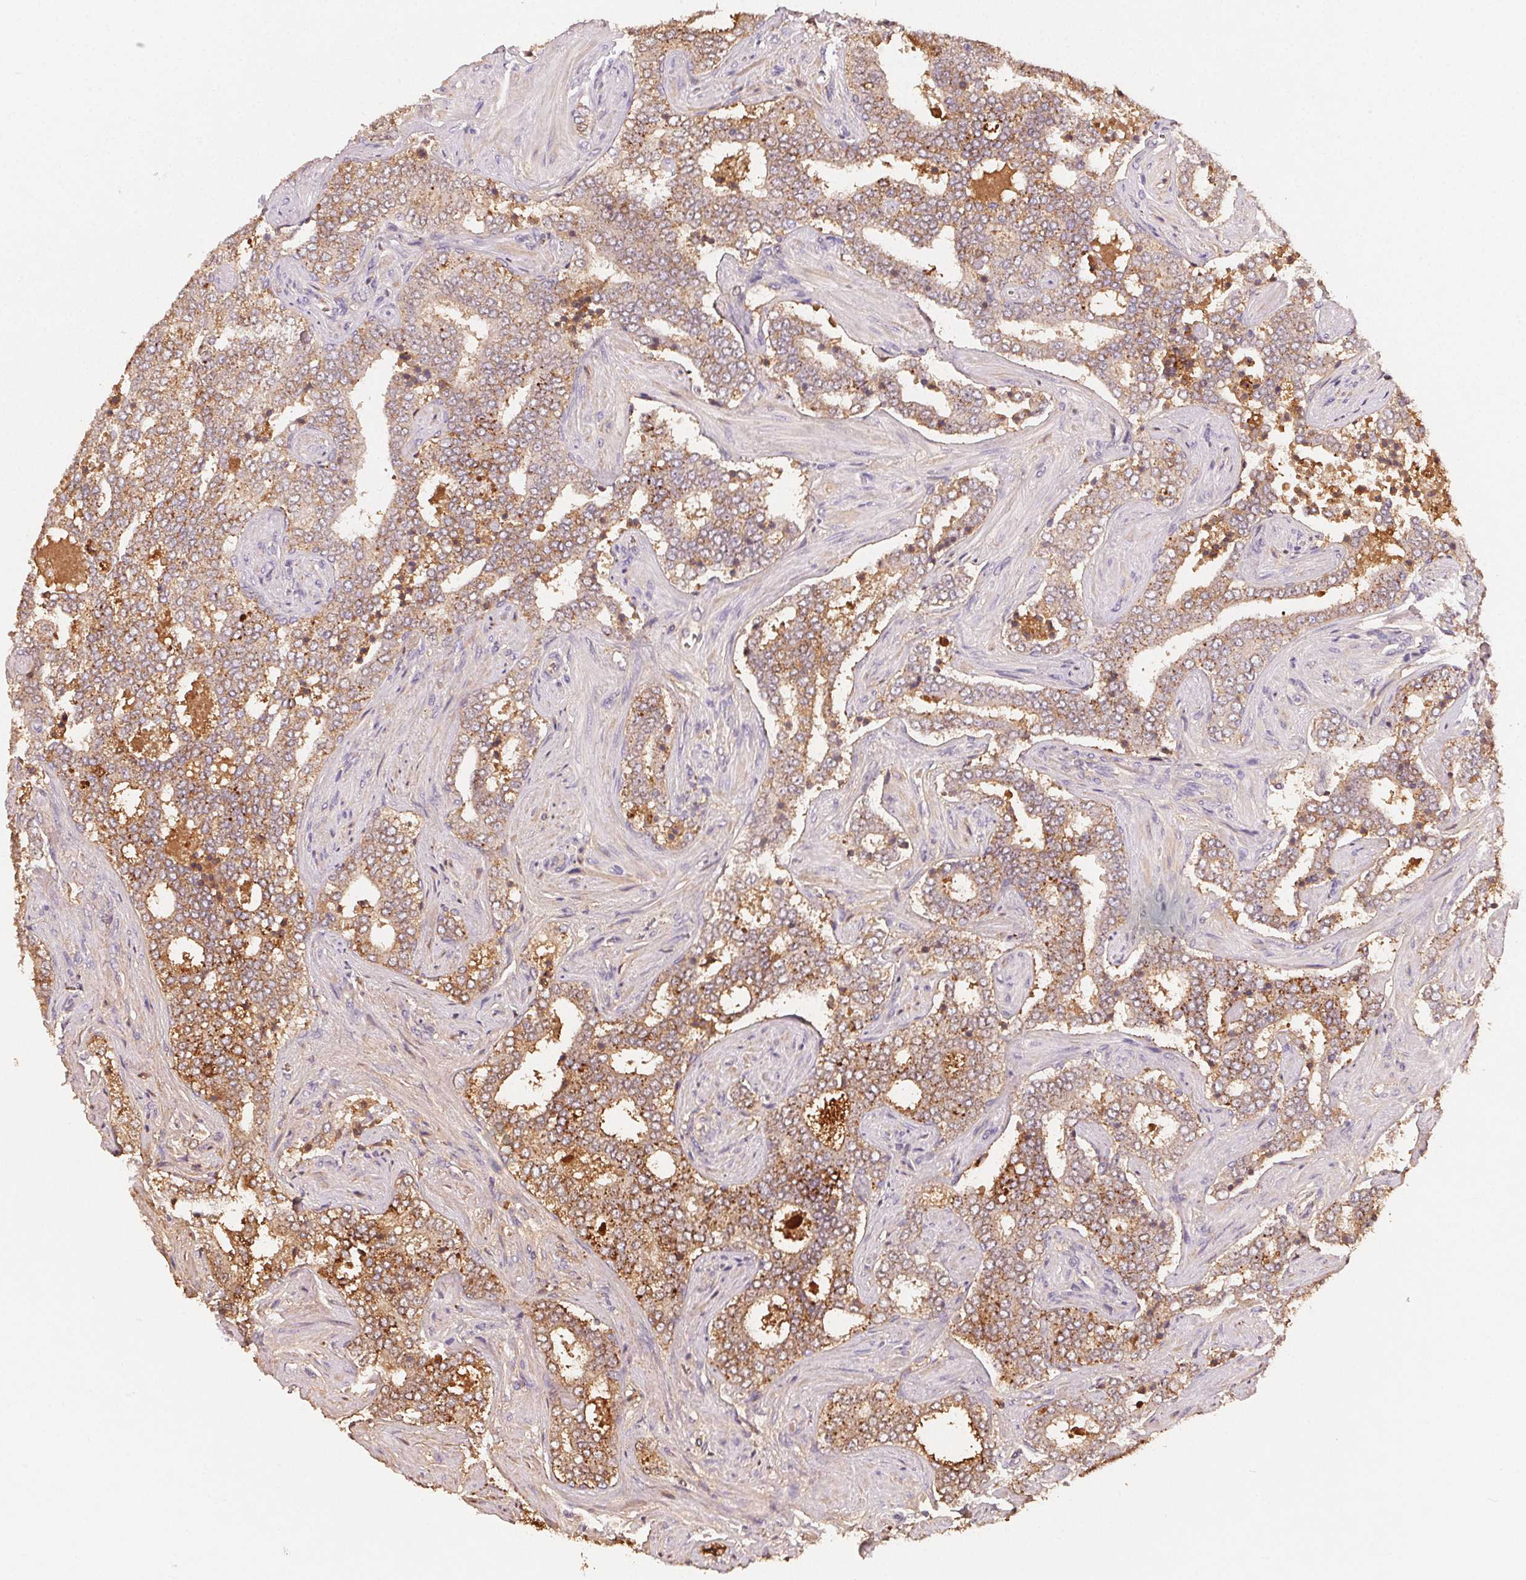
{"staining": {"intensity": "moderate", "quantity": ">75%", "location": "cytoplasmic/membranous"}, "tissue": "prostate cancer", "cell_type": "Tumor cells", "image_type": "cancer", "snomed": [{"axis": "morphology", "description": "Adenocarcinoma, High grade"}, {"axis": "topography", "description": "Prostate"}], "caption": "Immunohistochemical staining of prostate cancer shows medium levels of moderate cytoplasmic/membranous protein staining in about >75% of tumor cells.", "gene": "ACP3", "patient": {"sex": "male", "age": 60}}